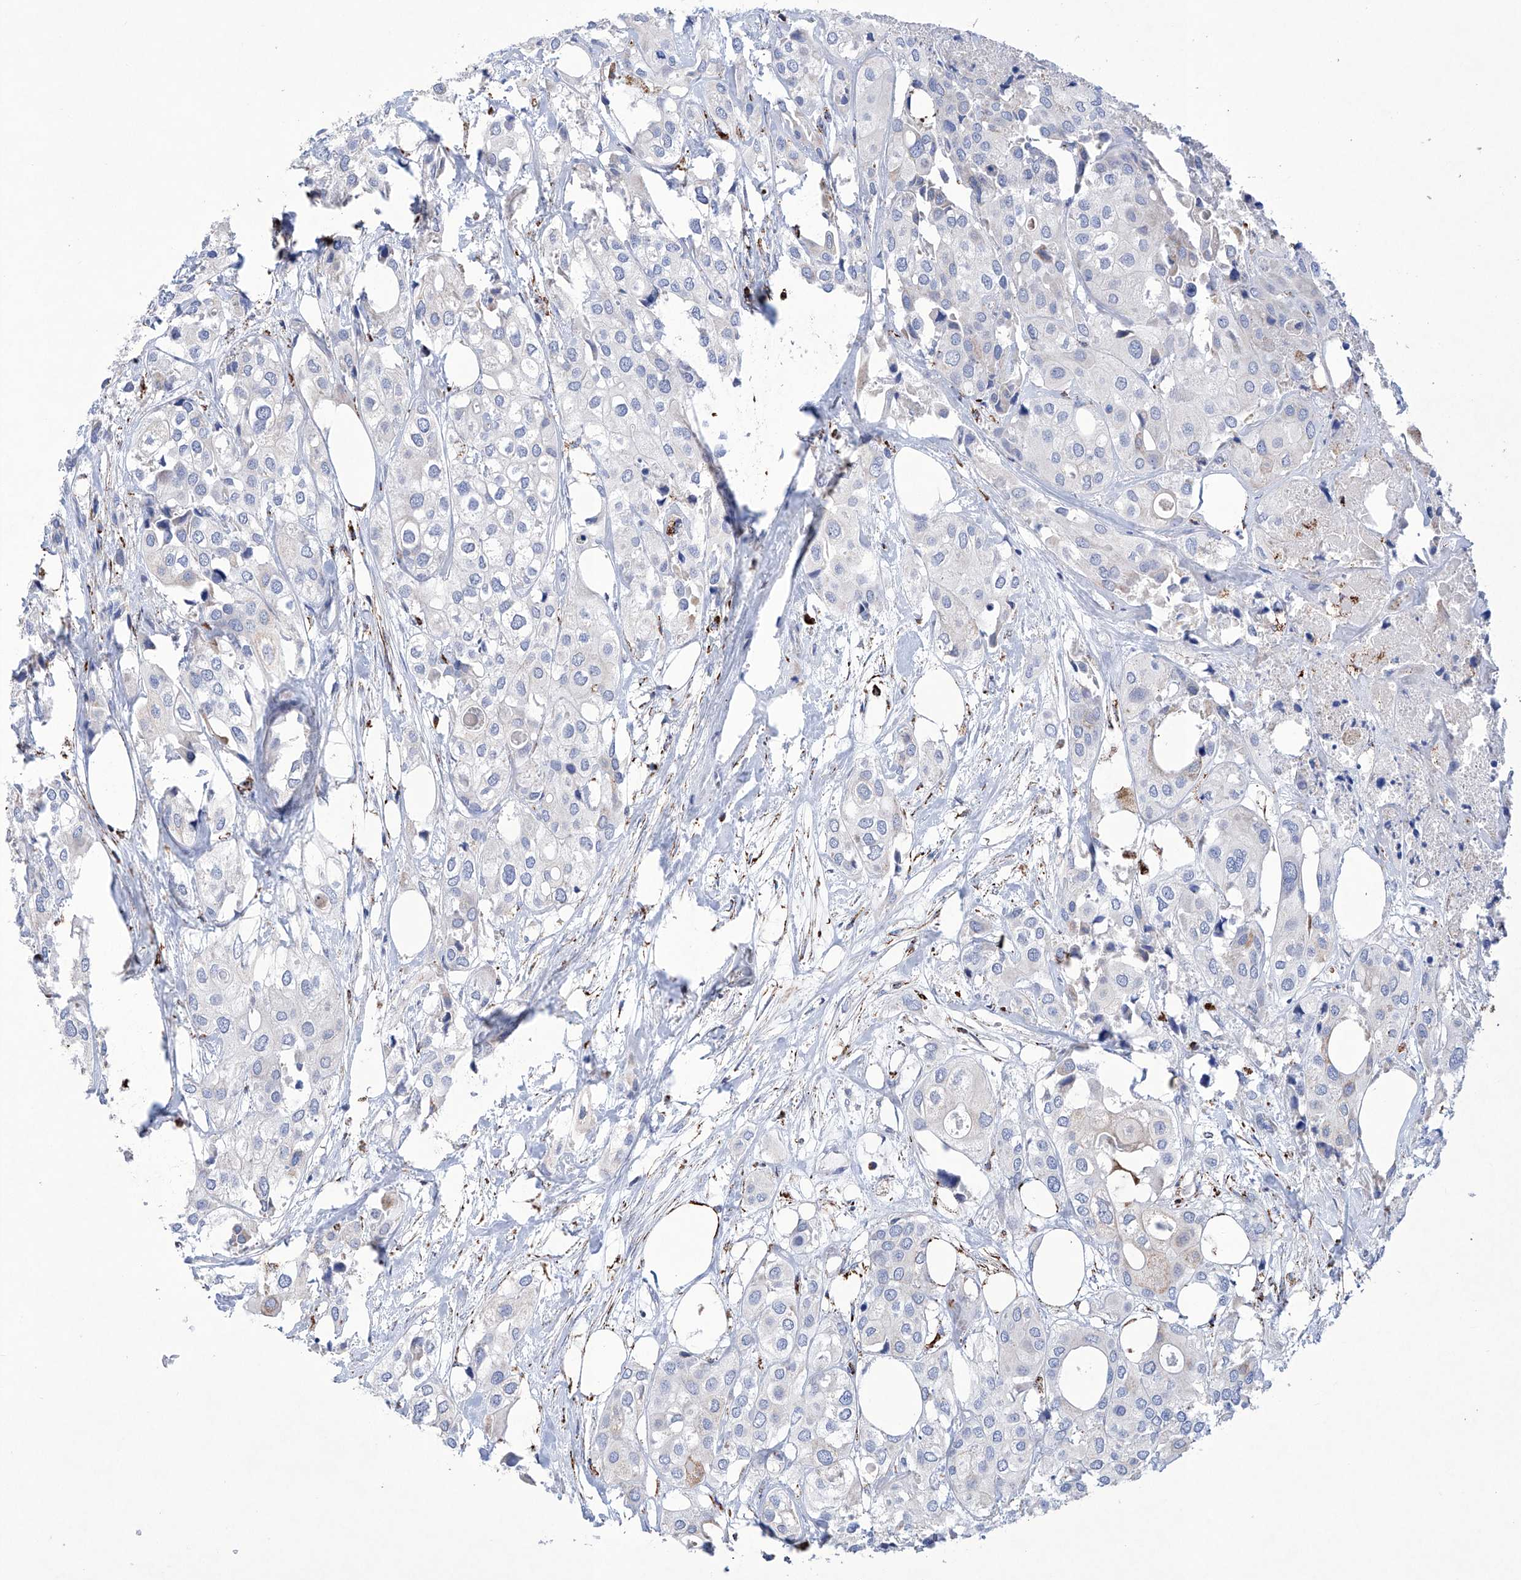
{"staining": {"intensity": "negative", "quantity": "none", "location": "none"}, "tissue": "urothelial cancer", "cell_type": "Tumor cells", "image_type": "cancer", "snomed": [{"axis": "morphology", "description": "Urothelial carcinoma, High grade"}, {"axis": "topography", "description": "Urinary bladder"}], "caption": "Immunohistochemical staining of high-grade urothelial carcinoma exhibits no significant staining in tumor cells.", "gene": "NRROS", "patient": {"sex": "male", "age": 64}}